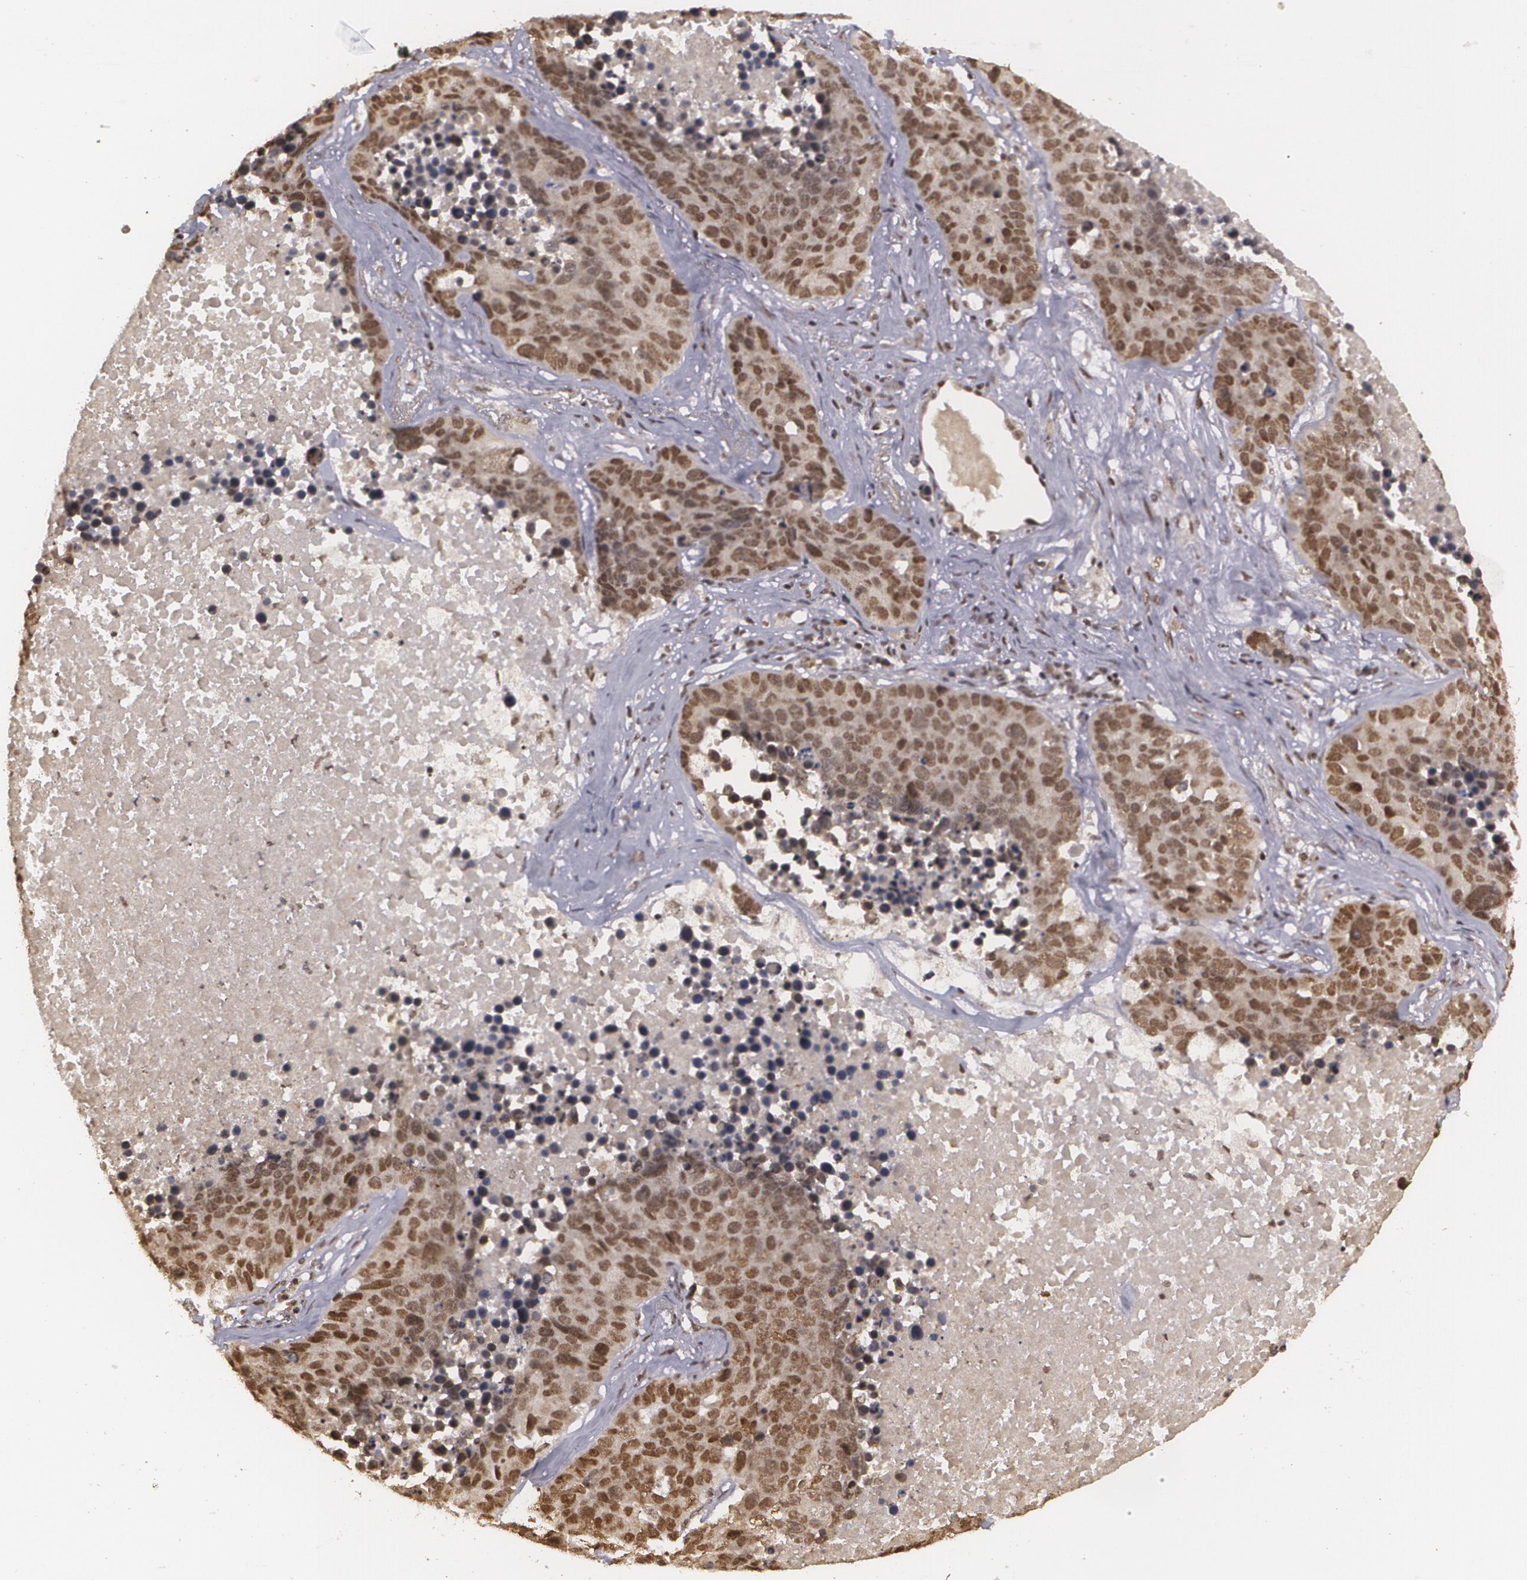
{"staining": {"intensity": "strong", "quantity": ">75%", "location": "nuclear"}, "tissue": "lung cancer", "cell_type": "Tumor cells", "image_type": "cancer", "snomed": [{"axis": "morphology", "description": "Carcinoid, malignant, NOS"}, {"axis": "topography", "description": "Lung"}], "caption": "A brown stain highlights strong nuclear positivity of a protein in human lung cancer (carcinoid (malignant)) tumor cells. (DAB IHC, brown staining for protein, blue staining for nuclei).", "gene": "RXRB", "patient": {"sex": "male", "age": 60}}